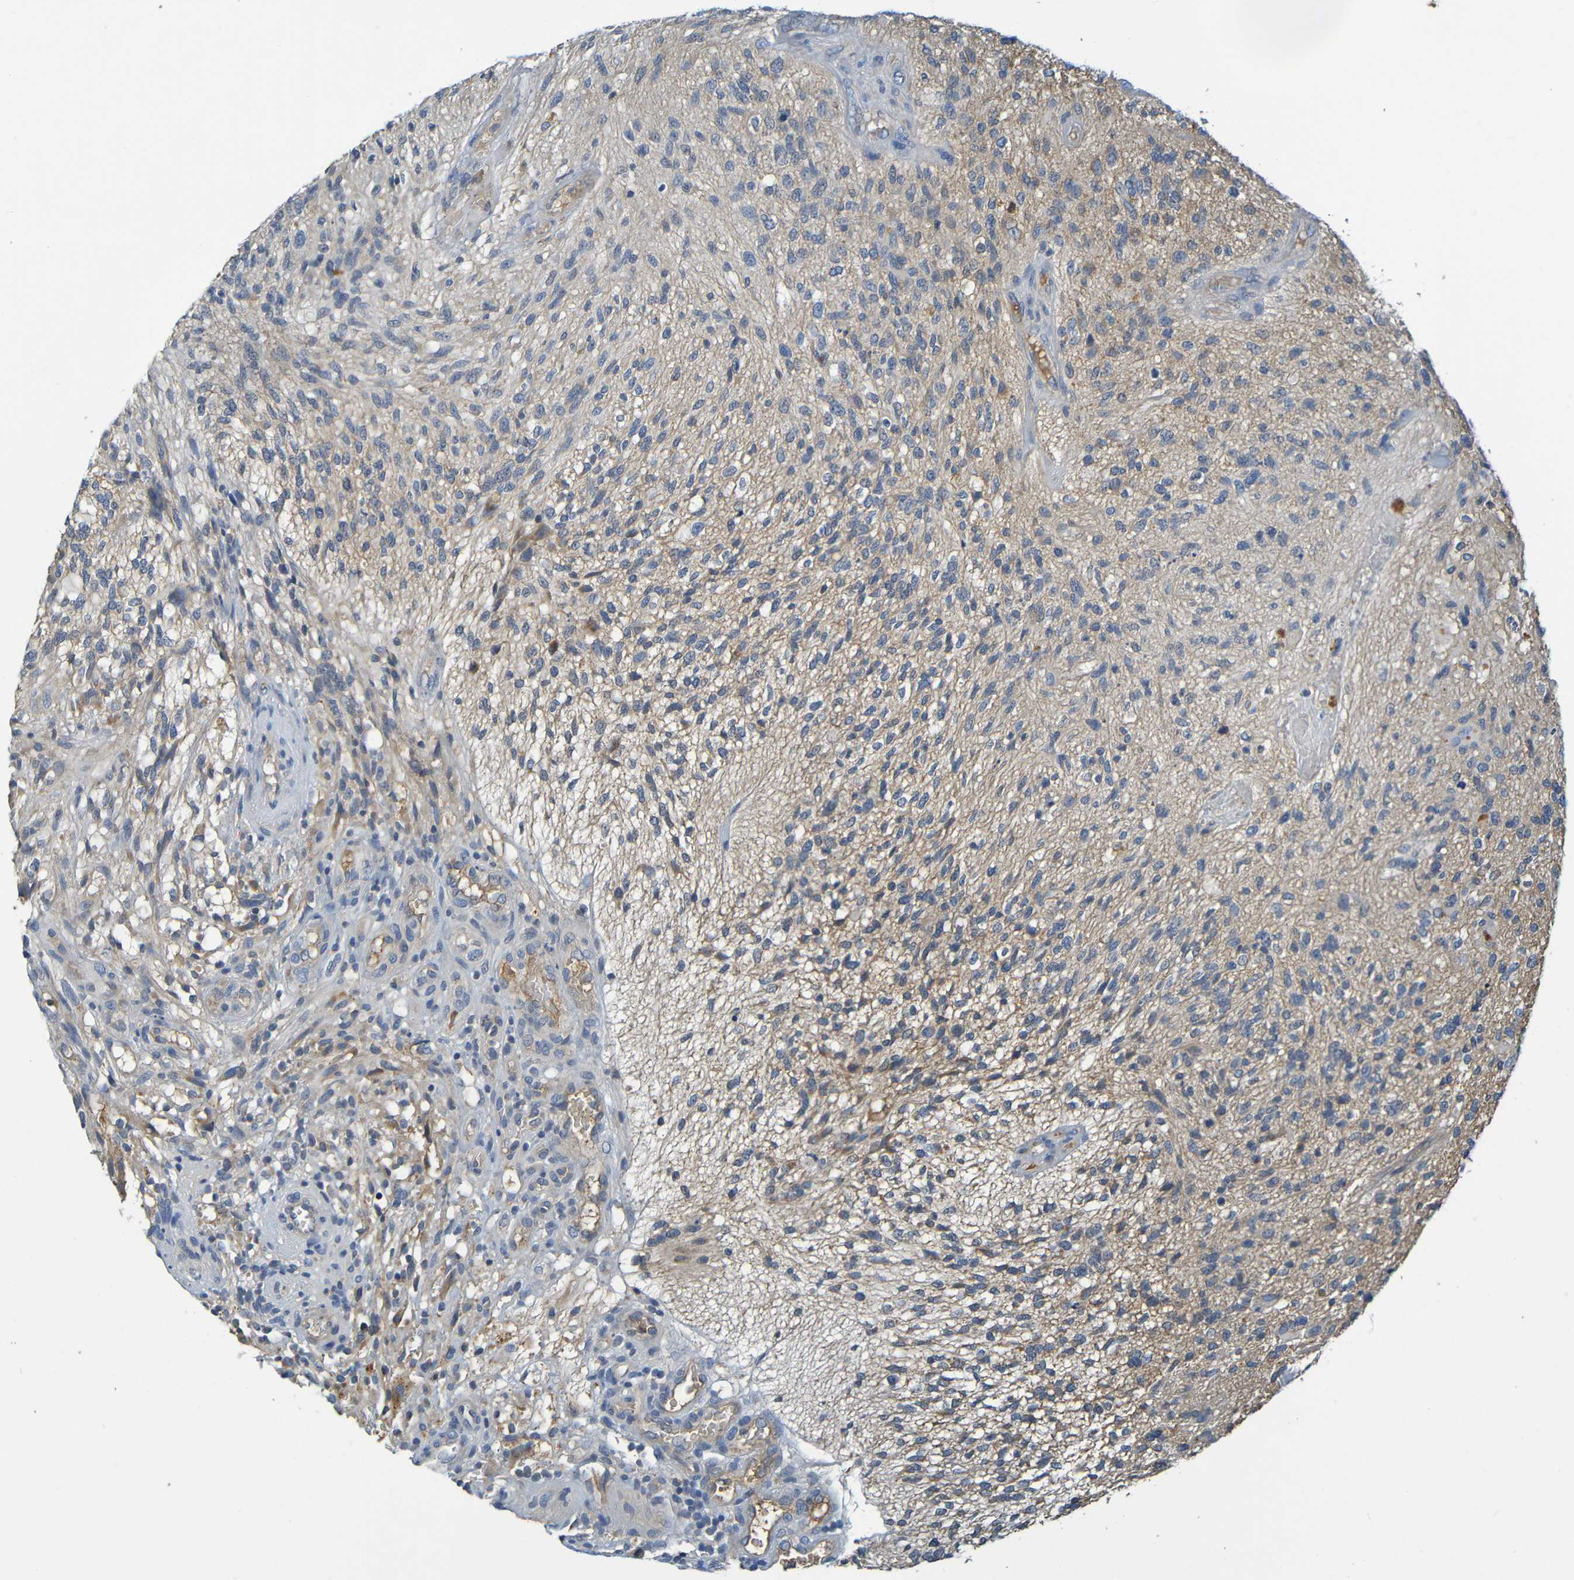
{"staining": {"intensity": "weak", "quantity": "25%-75%", "location": "cytoplasmic/membranous"}, "tissue": "glioma", "cell_type": "Tumor cells", "image_type": "cancer", "snomed": [{"axis": "morphology", "description": "Normal tissue, NOS"}, {"axis": "morphology", "description": "Glioma, malignant, High grade"}, {"axis": "topography", "description": "Cerebral cortex"}], "caption": "Protein staining of glioma tissue shows weak cytoplasmic/membranous expression in about 25%-75% of tumor cells. Nuclei are stained in blue.", "gene": "C1QA", "patient": {"sex": "male", "age": 75}}